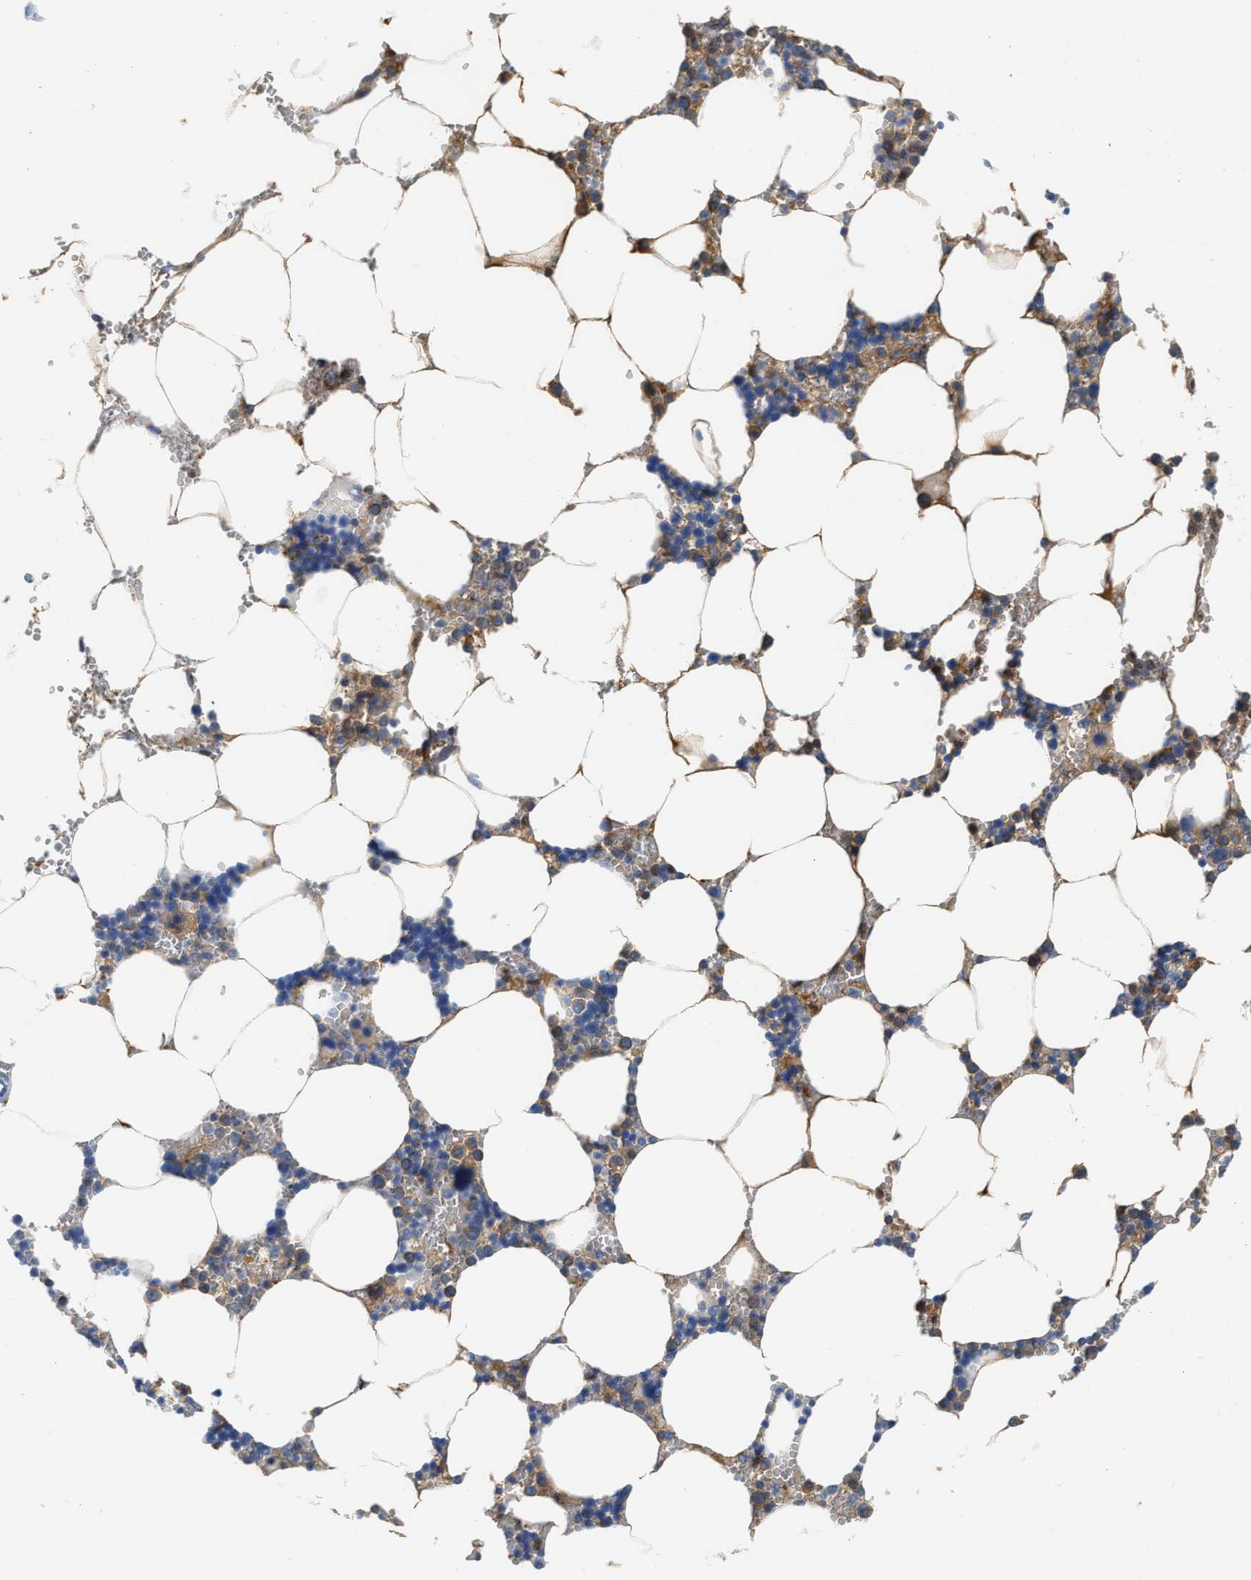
{"staining": {"intensity": "moderate", "quantity": "<25%", "location": "cytoplasmic/membranous"}, "tissue": "bone marrow", "cell_type": "Hematopoietic cells", "image_type": "normal", "snomed": [{"axis": "morphology", "description": "Normal tissue, NOS"}, {"axis": "topography", "description": "Bone marrow"}], "caption": "Approximately <25% of hematopoietic cells in benign human bone marrow show moderate cytoplasmic/membranous protein expression as visualized by brown immunohistochemical staining.", "gene": "GC", "patient": {"sex": "male", "age": 70}}